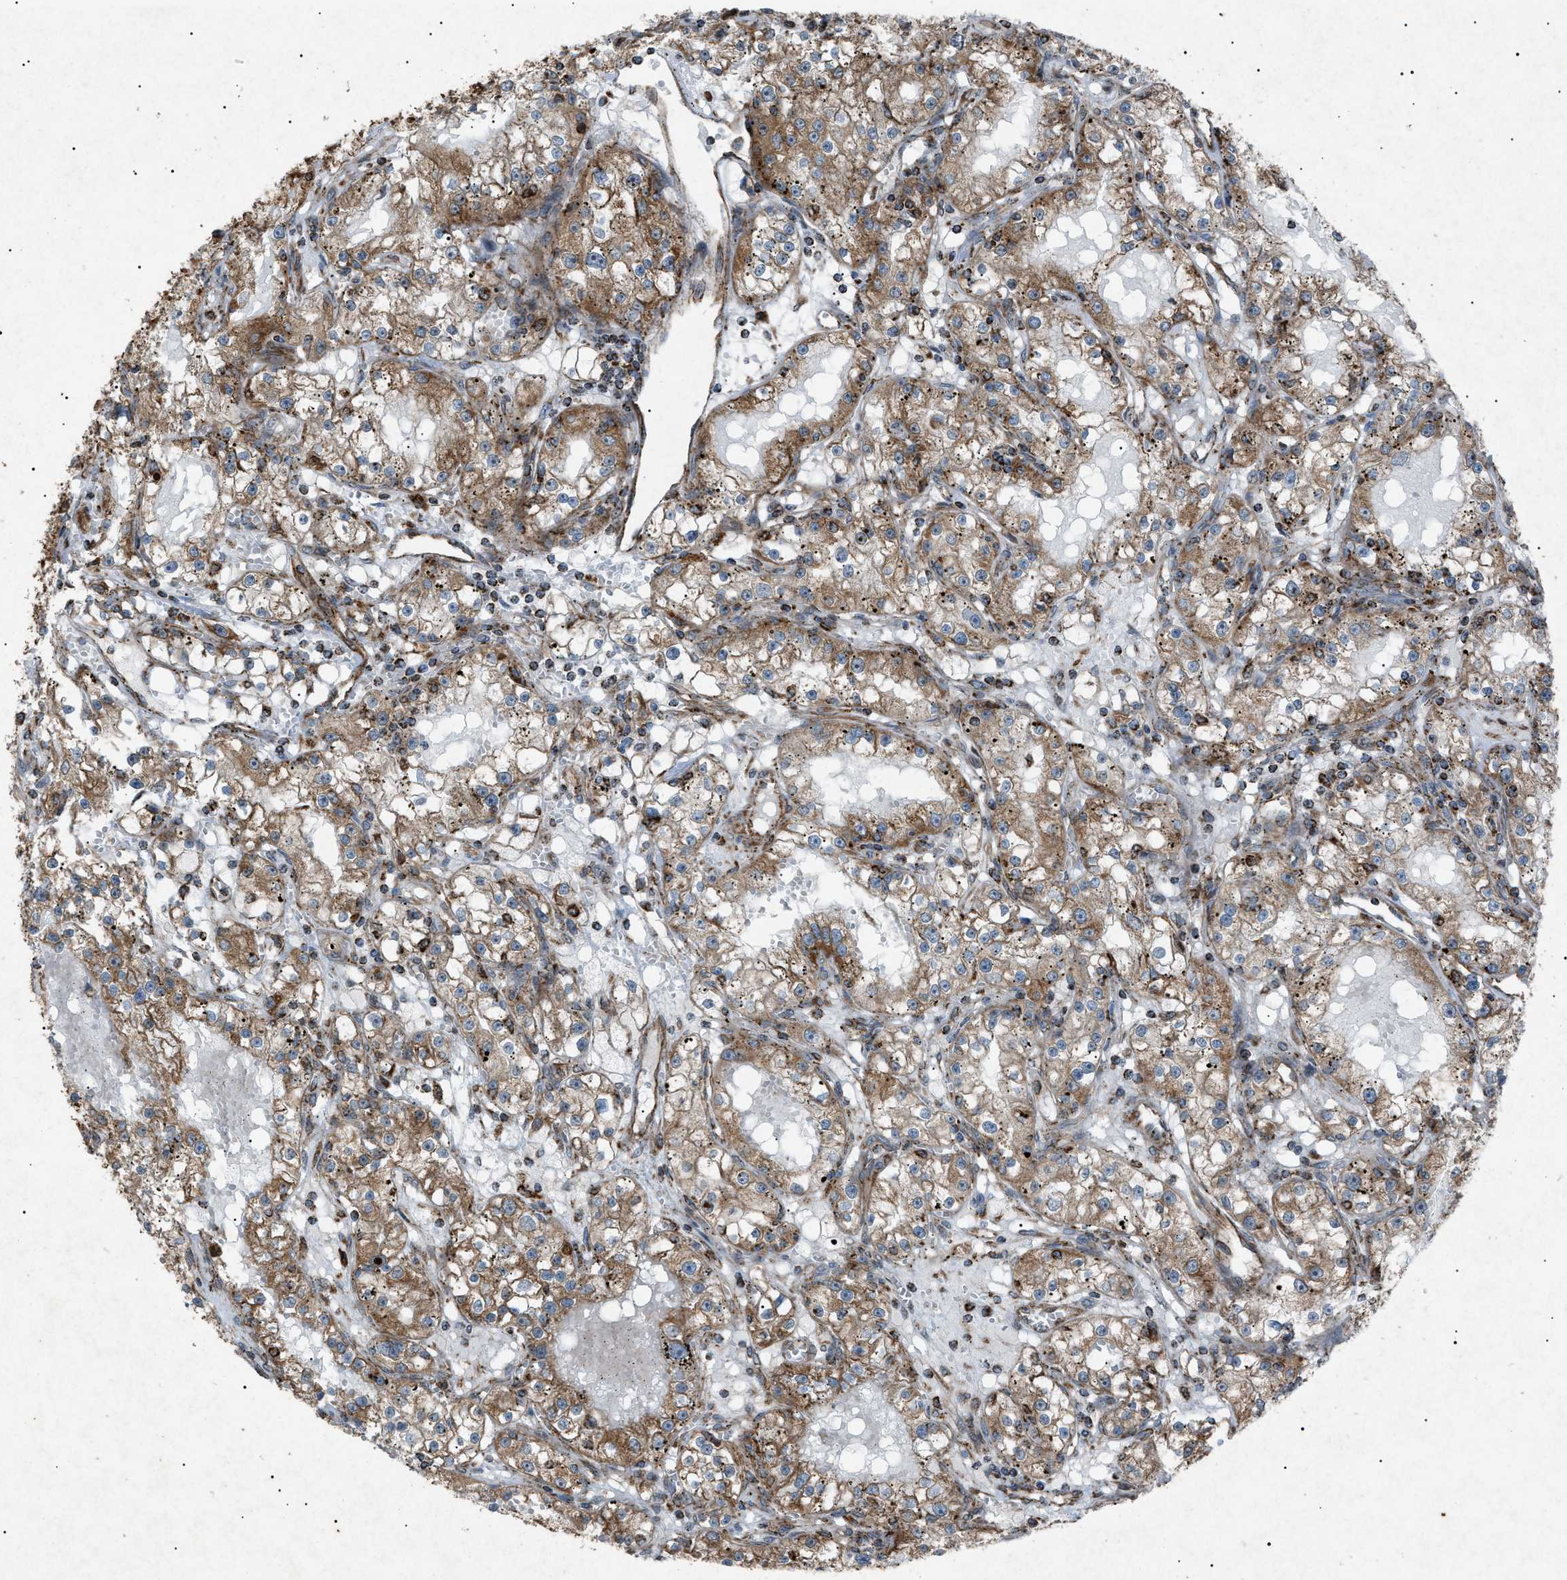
{"staining": {"intensity": "moderate", "quantity": ">75%", "location": "cytoplasmic/membranous"}, "tissue": "renal cancer", "cell_type": "Tumor cells", "image_type": "cancer", "snomed": [{"axis": "morphology", "description": "Adenocarcinoma, NOS"}, {"axis": "topography", "description": "Kidney"}], "caption": "Renal cancer (adenocarcinoma) tissue exhibits moderate cytoplasmic/membranous staining in approximately >75% of tumor cells", "gene": "C1GALT1C1", "patient": {"sex": "male", "age": 56}}